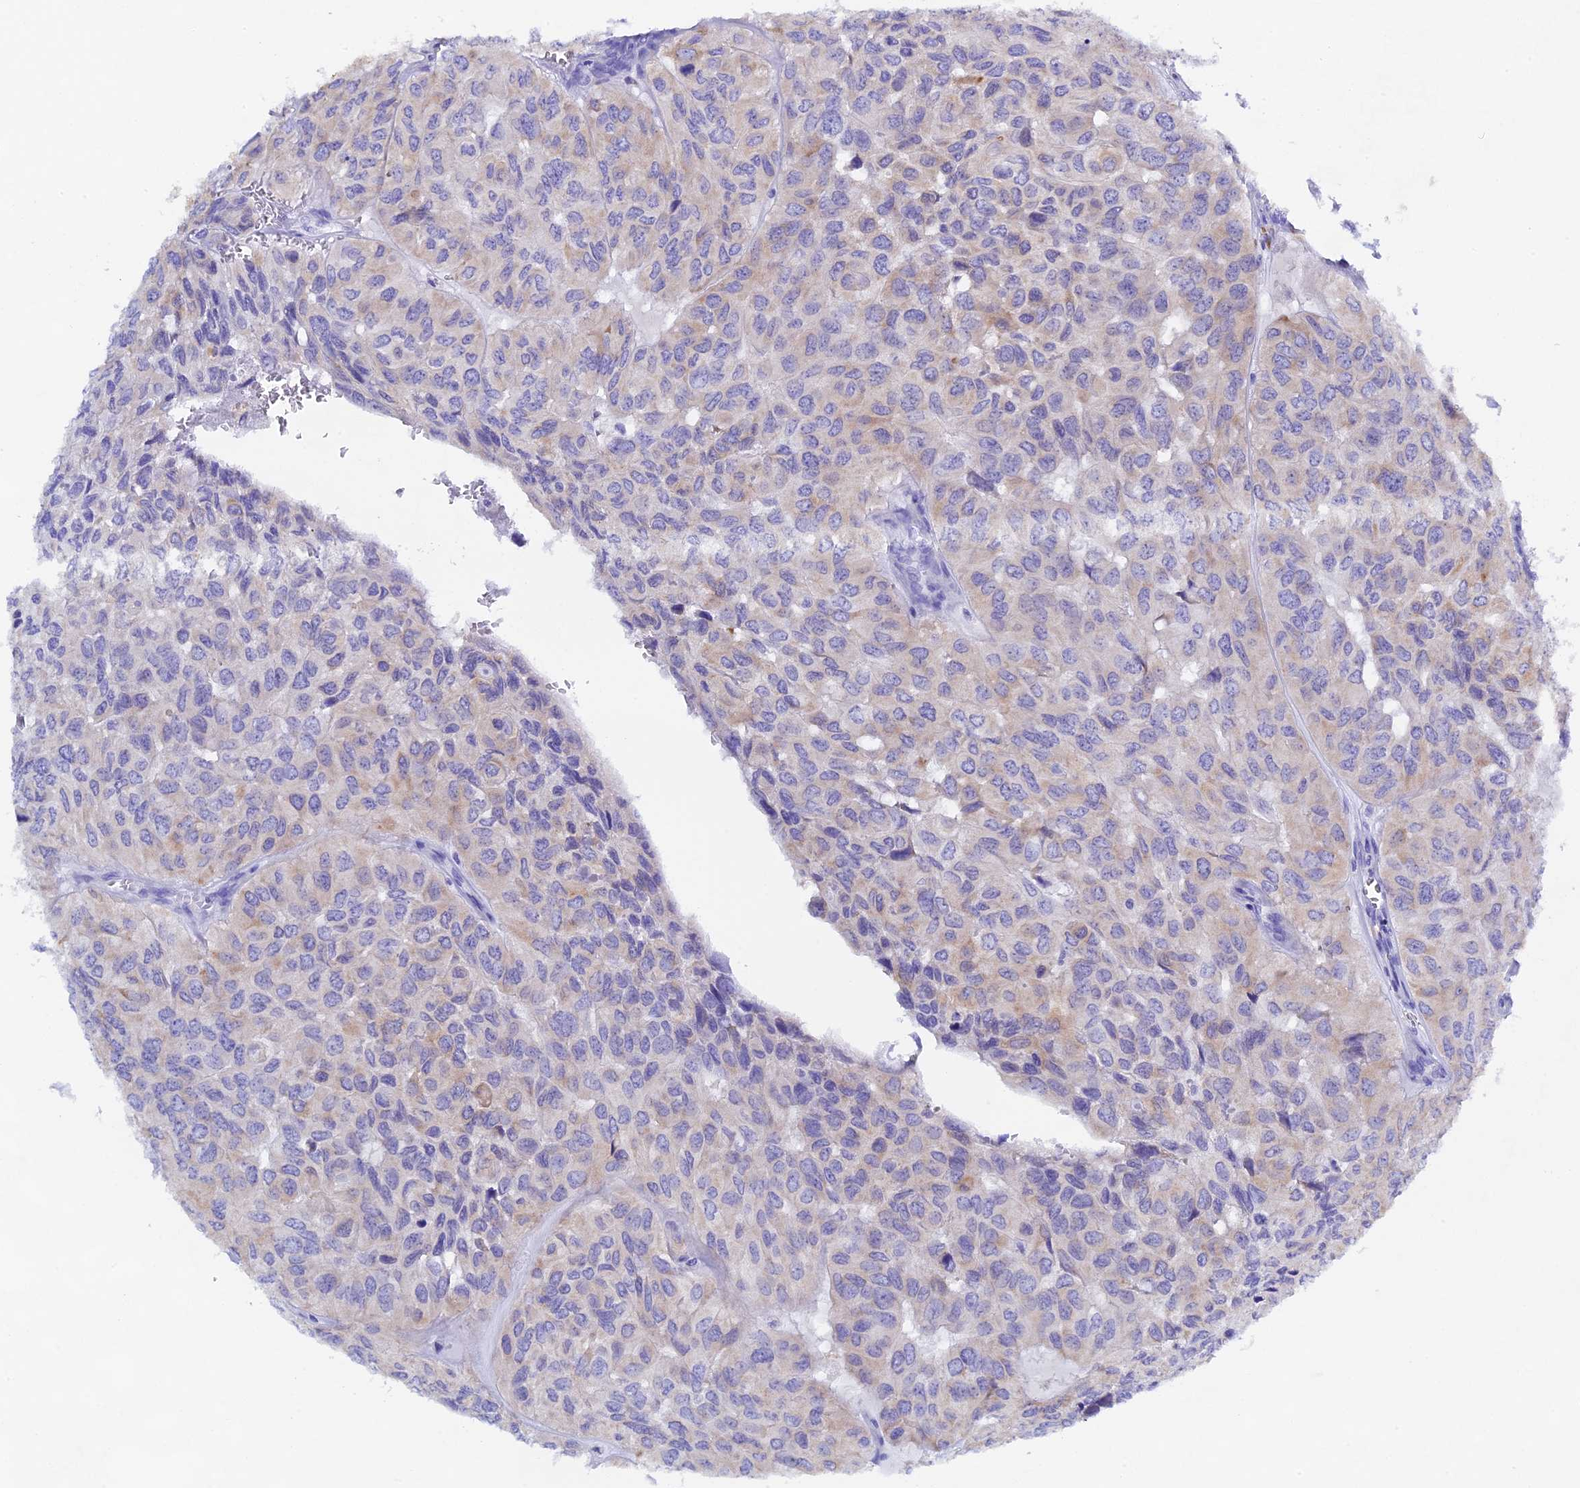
{"staining": {"intensity": "weak", "quantity": "25%-75%", "location": "cytoplasmic/membranous"}, "tissue": "head and neck cancer", "cell_type": "Tumor cells", "image_type": "cancer", "snomed": [{"axis": "morphology", "description": "Adenocarcinoma, NOS"}, {"axis": "topography", "description": "Salivary gland, NOS"}, {"axis": "topography", "description": "Head-Neck"}], "caption": "A micrograph of human head and neck adenocarcinoma stained for a protein shows weak cytoplasmic/membranous brown staining in tumor cells. Immunohistochemistry stains the protein of interest in brown and the nuclei are stained blue.", "gene": "FKBP11", "patient": {"sex": "female", "age": 76}}